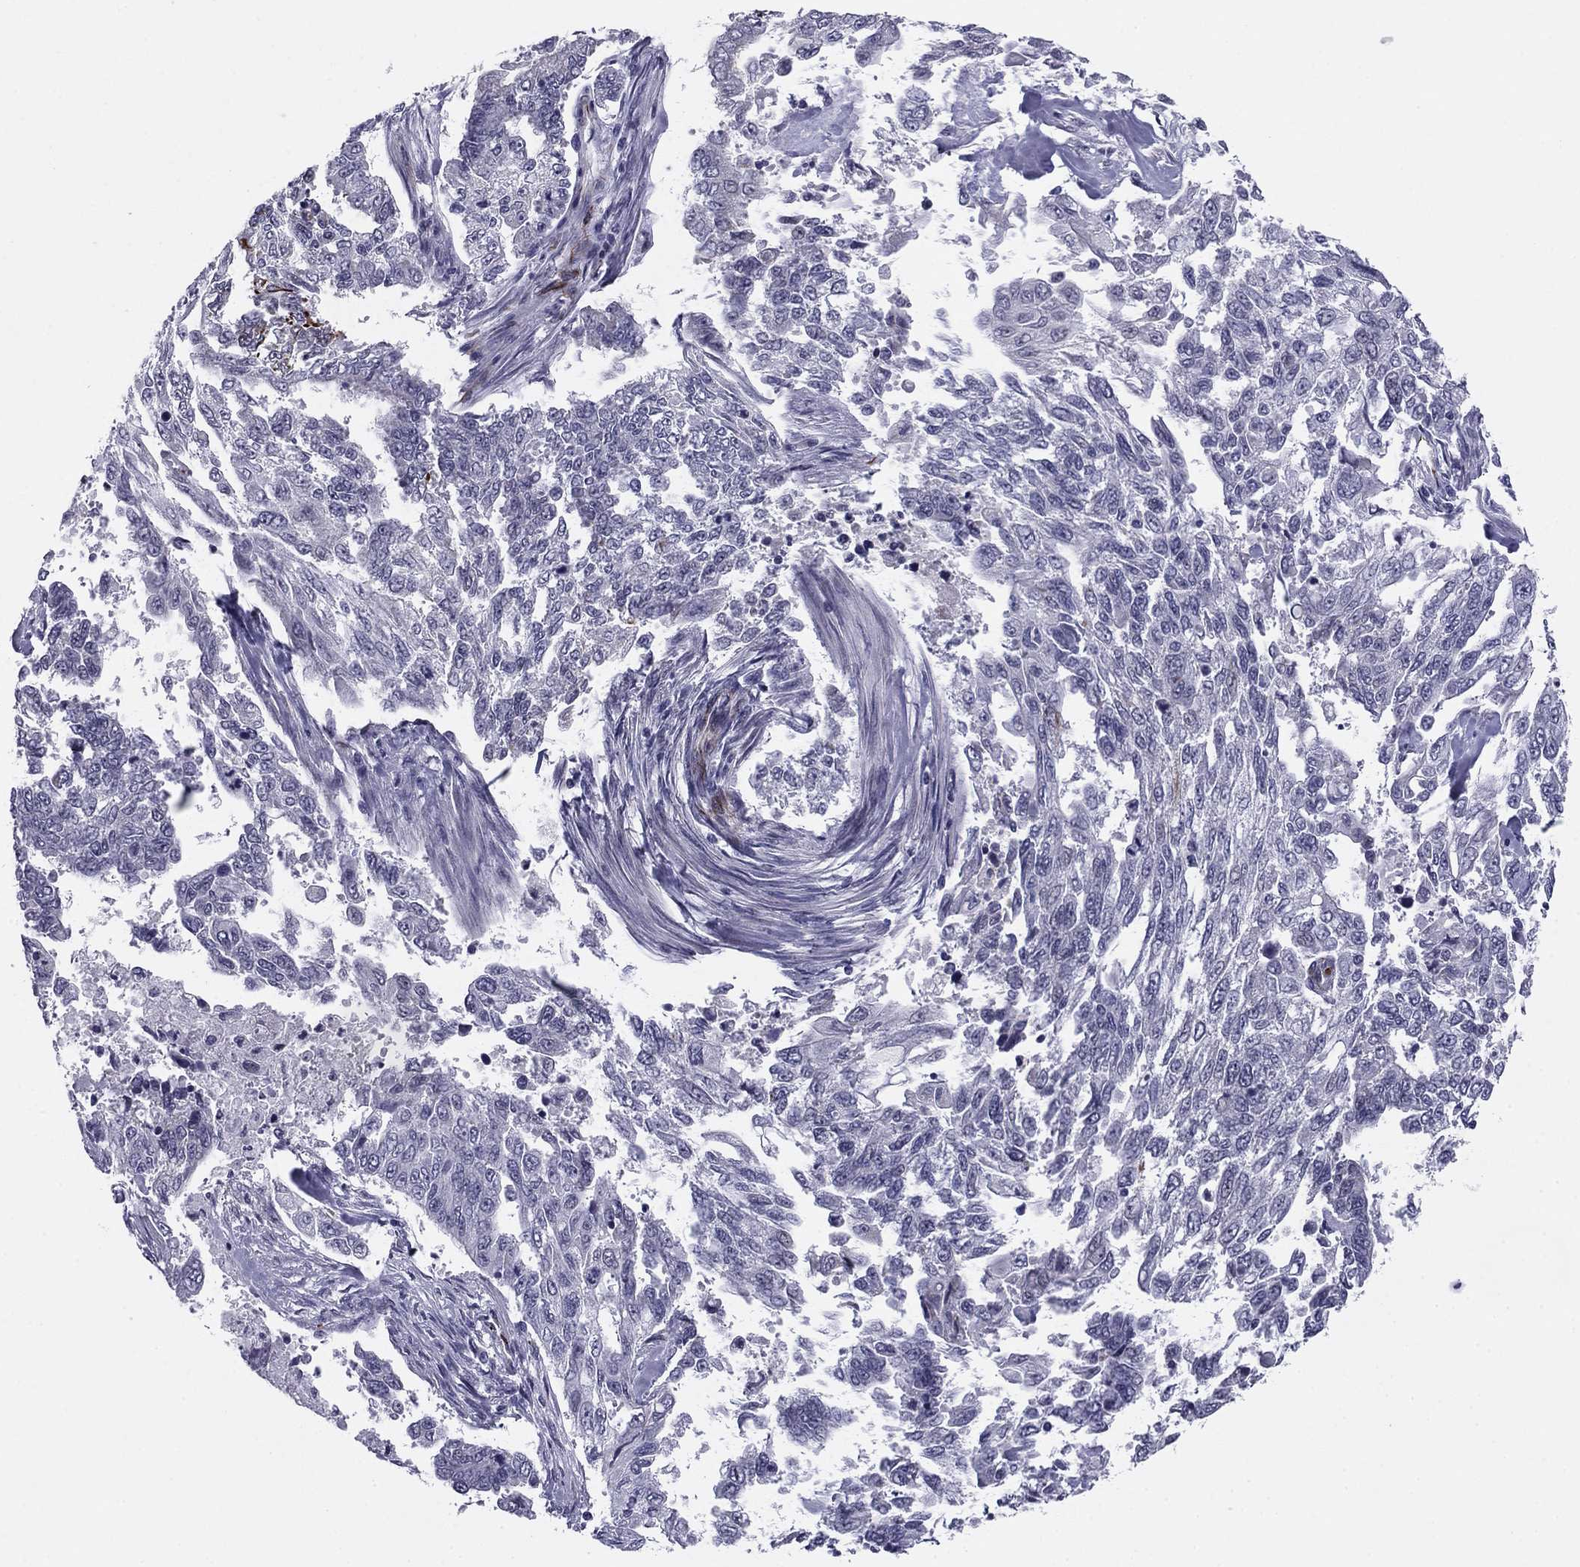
{"staining": {"intensity": "negative", "quantity": "none", "location": "none"}, "tissue": "endometrial cancer", "cell_type": "Tumor cells", "image_type": "cancer", "snomed": [{"axis": "morphology", "description": "Adenocarcinoma, NOS"}, {"axis": "topography", "description": "Uterus"}], "caption": "An IHC photomicrograph of endometrial adenocarcinoma is shown. There is no staining in tumor cells of endometrial adenocarcinoma. (DAB (3,3'-diaminobenzidine) immunohistochemistry, high magnification).", "gene": "ANKS4B", "patient": {"sex": "female", "age": 59}}